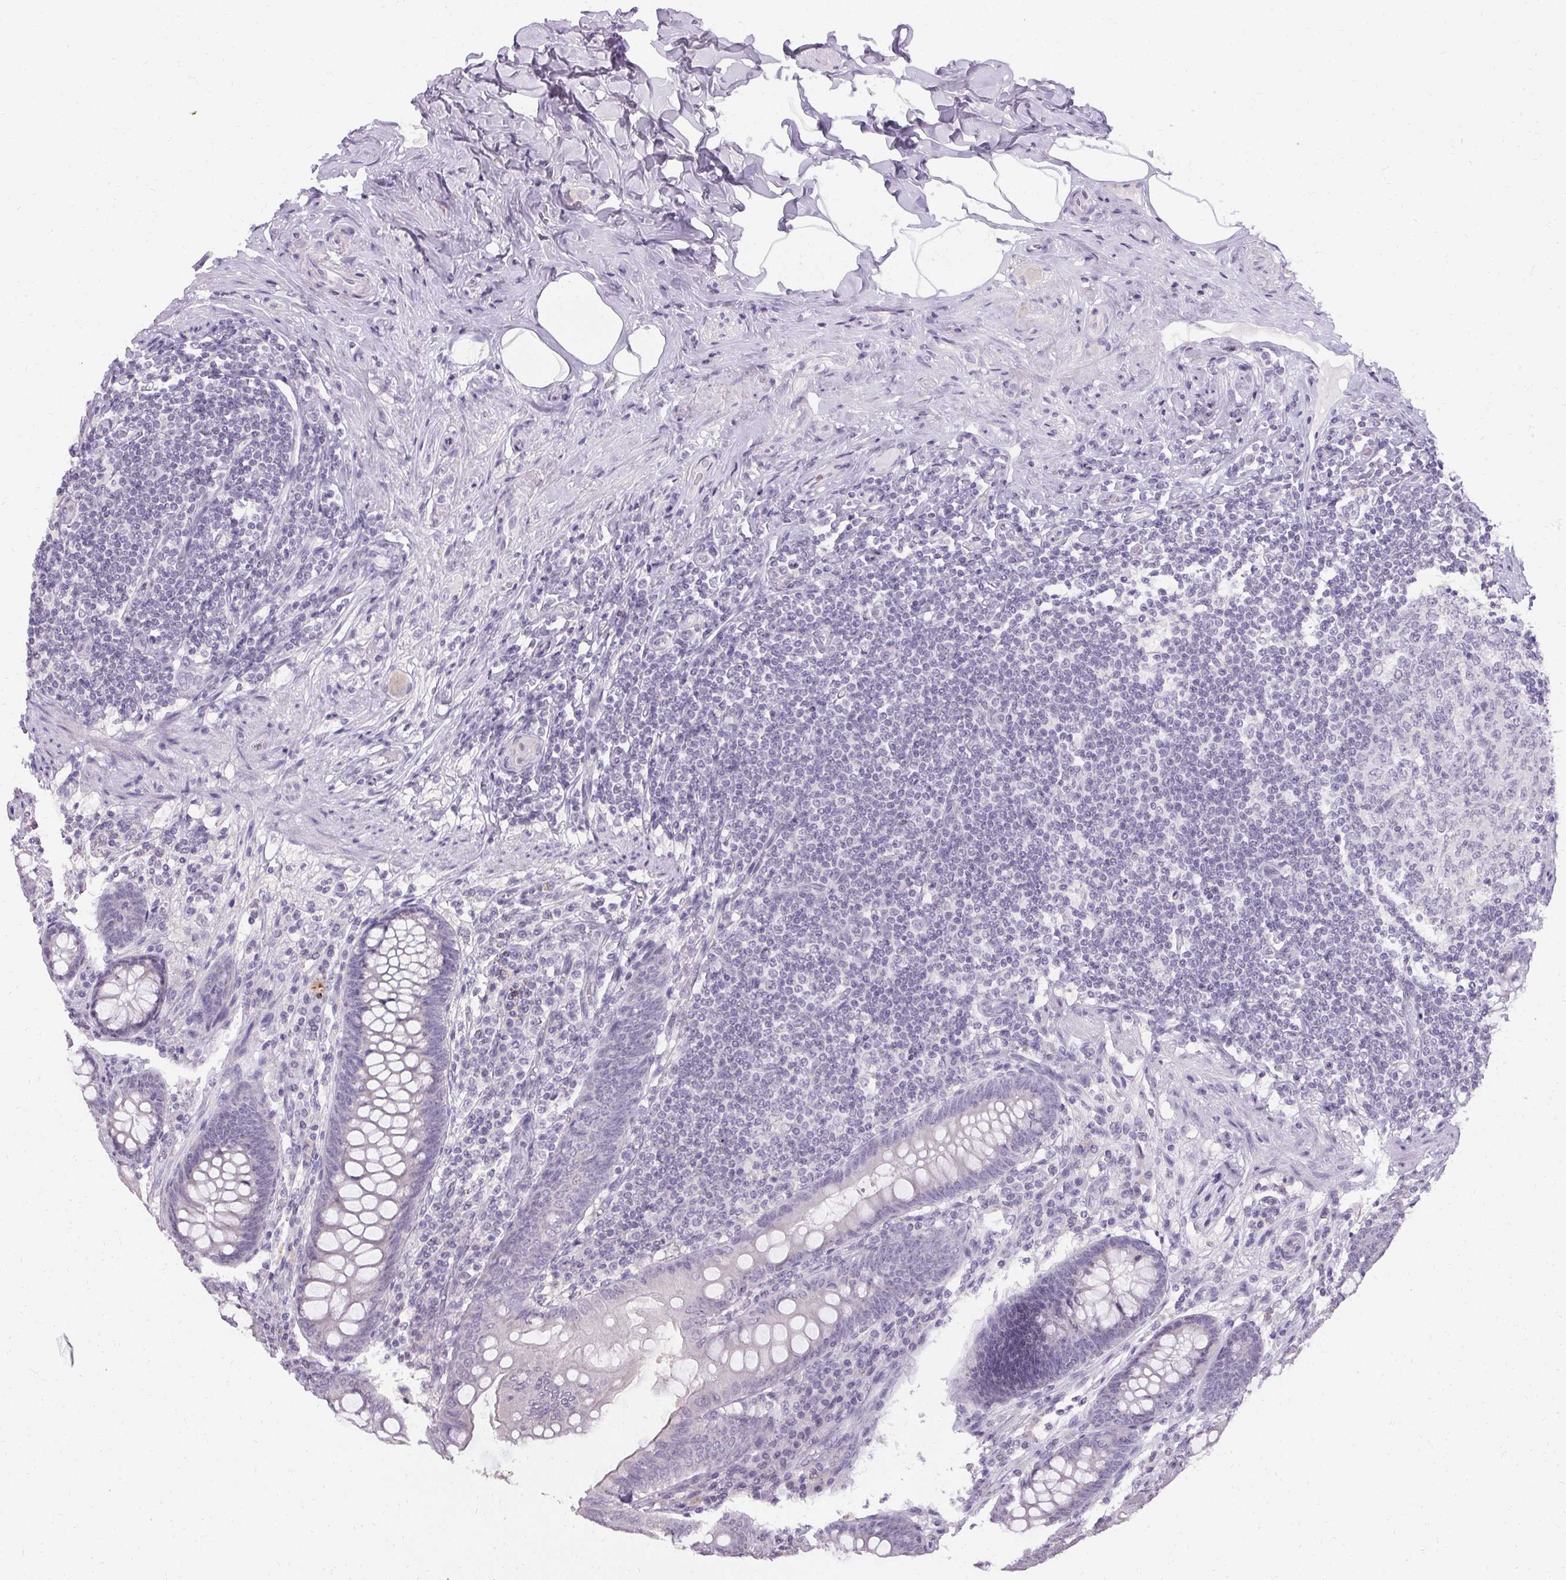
{"staining": {"intensity": "negative", "quantity": "none", "location": "none"}, "tissue": "appendix", "cell_type": "Glandular cells", "image_type": "normal", "snomed": [{"axis": "morphology", "description": "Normal tissue, NOS"}, {"axis": "topography", "description": "Appendix"}], "caption": "DAB (3,3'-diaminobenzidine) immunohistochemical staining of unremarkable appendix displays no significant positivity in glandular cells.", "gene": "PMEL", "patient": {"sex": "male", "age": 71}}